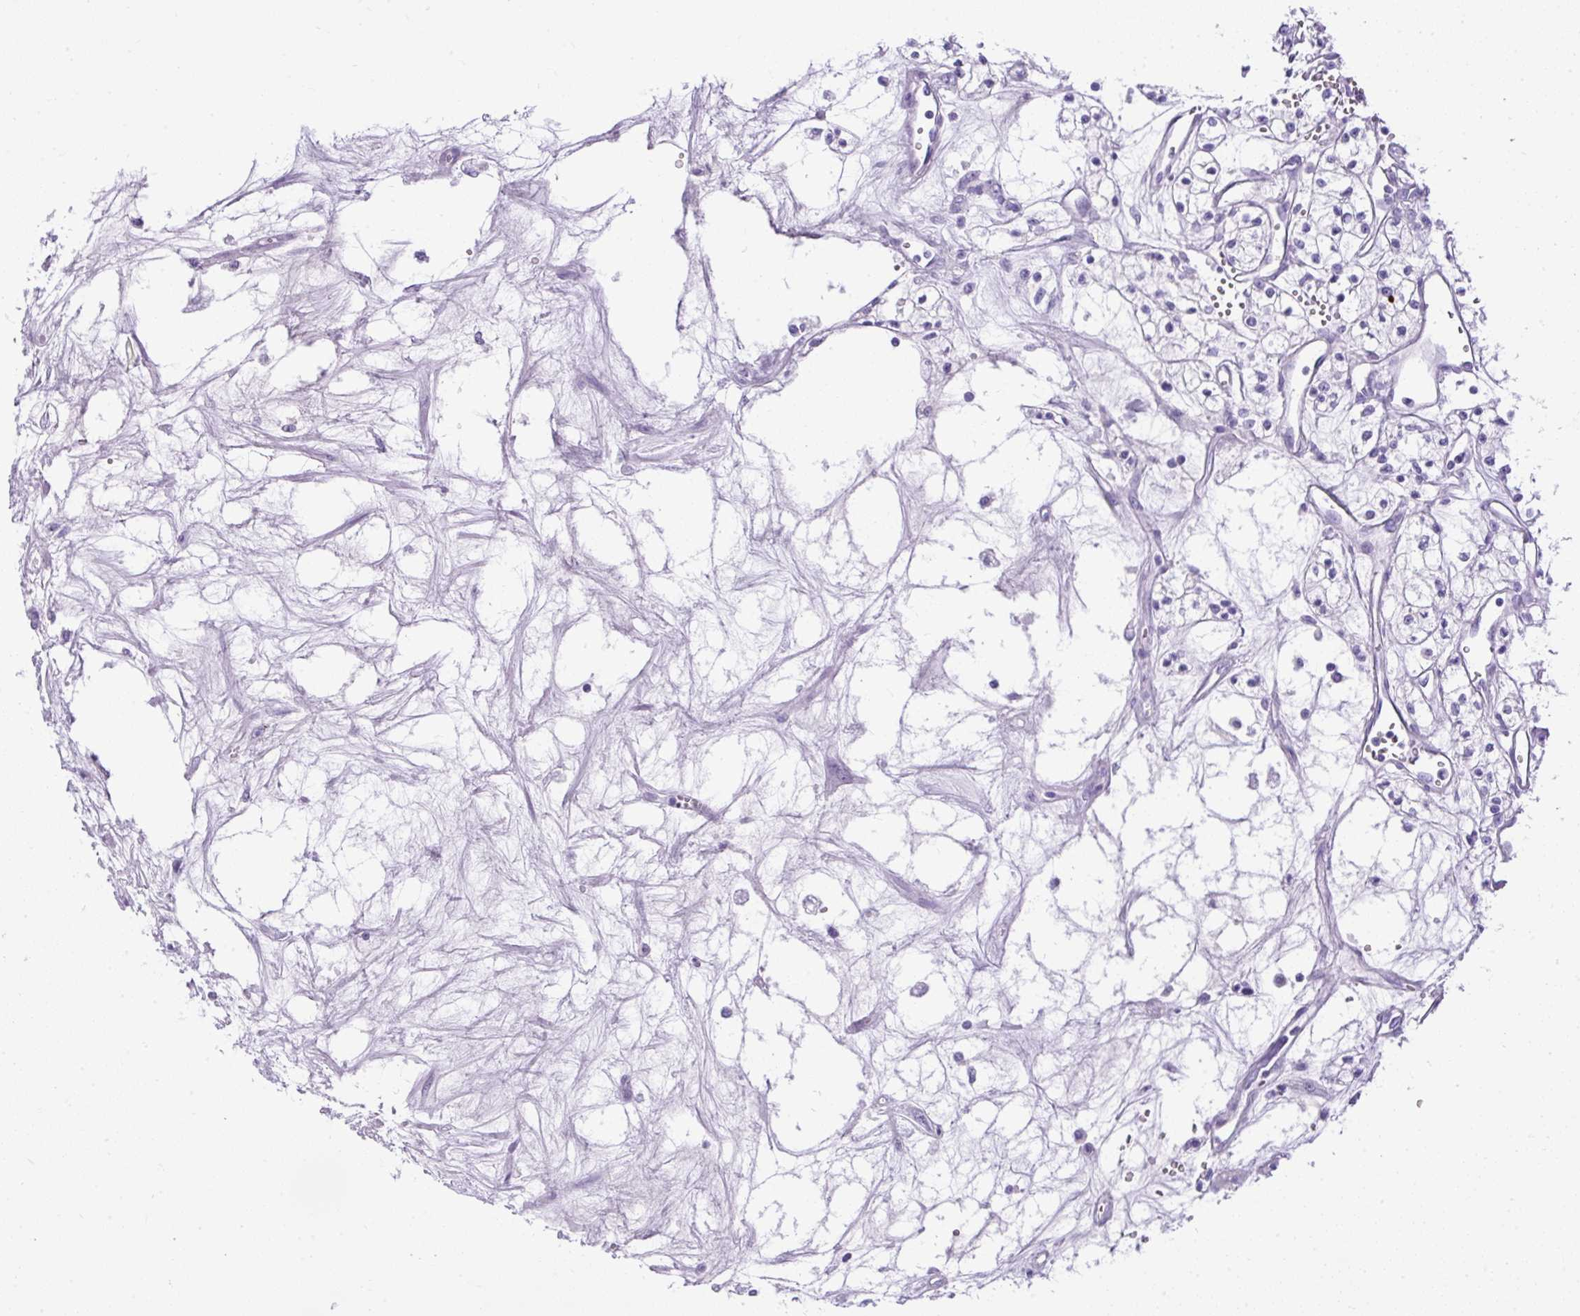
{"staining": {"intensity": "negative", "quantity": "none", "location": "none"}, "tissue": "renal cancer", "cell_type": "Tumor cells", "image_type": "cancer", "snomed": [{"axis": "morphology", "description": "Adenocarcinoma, NOS"}, {"axis": "topography", "description": "Kidney"}], "caption": "Renal cancer stained for a protein using immunohistochemistry displays no expression tumor cells.", "gene": "UPP1", "patient": {"sex": "male", "age": 59}}